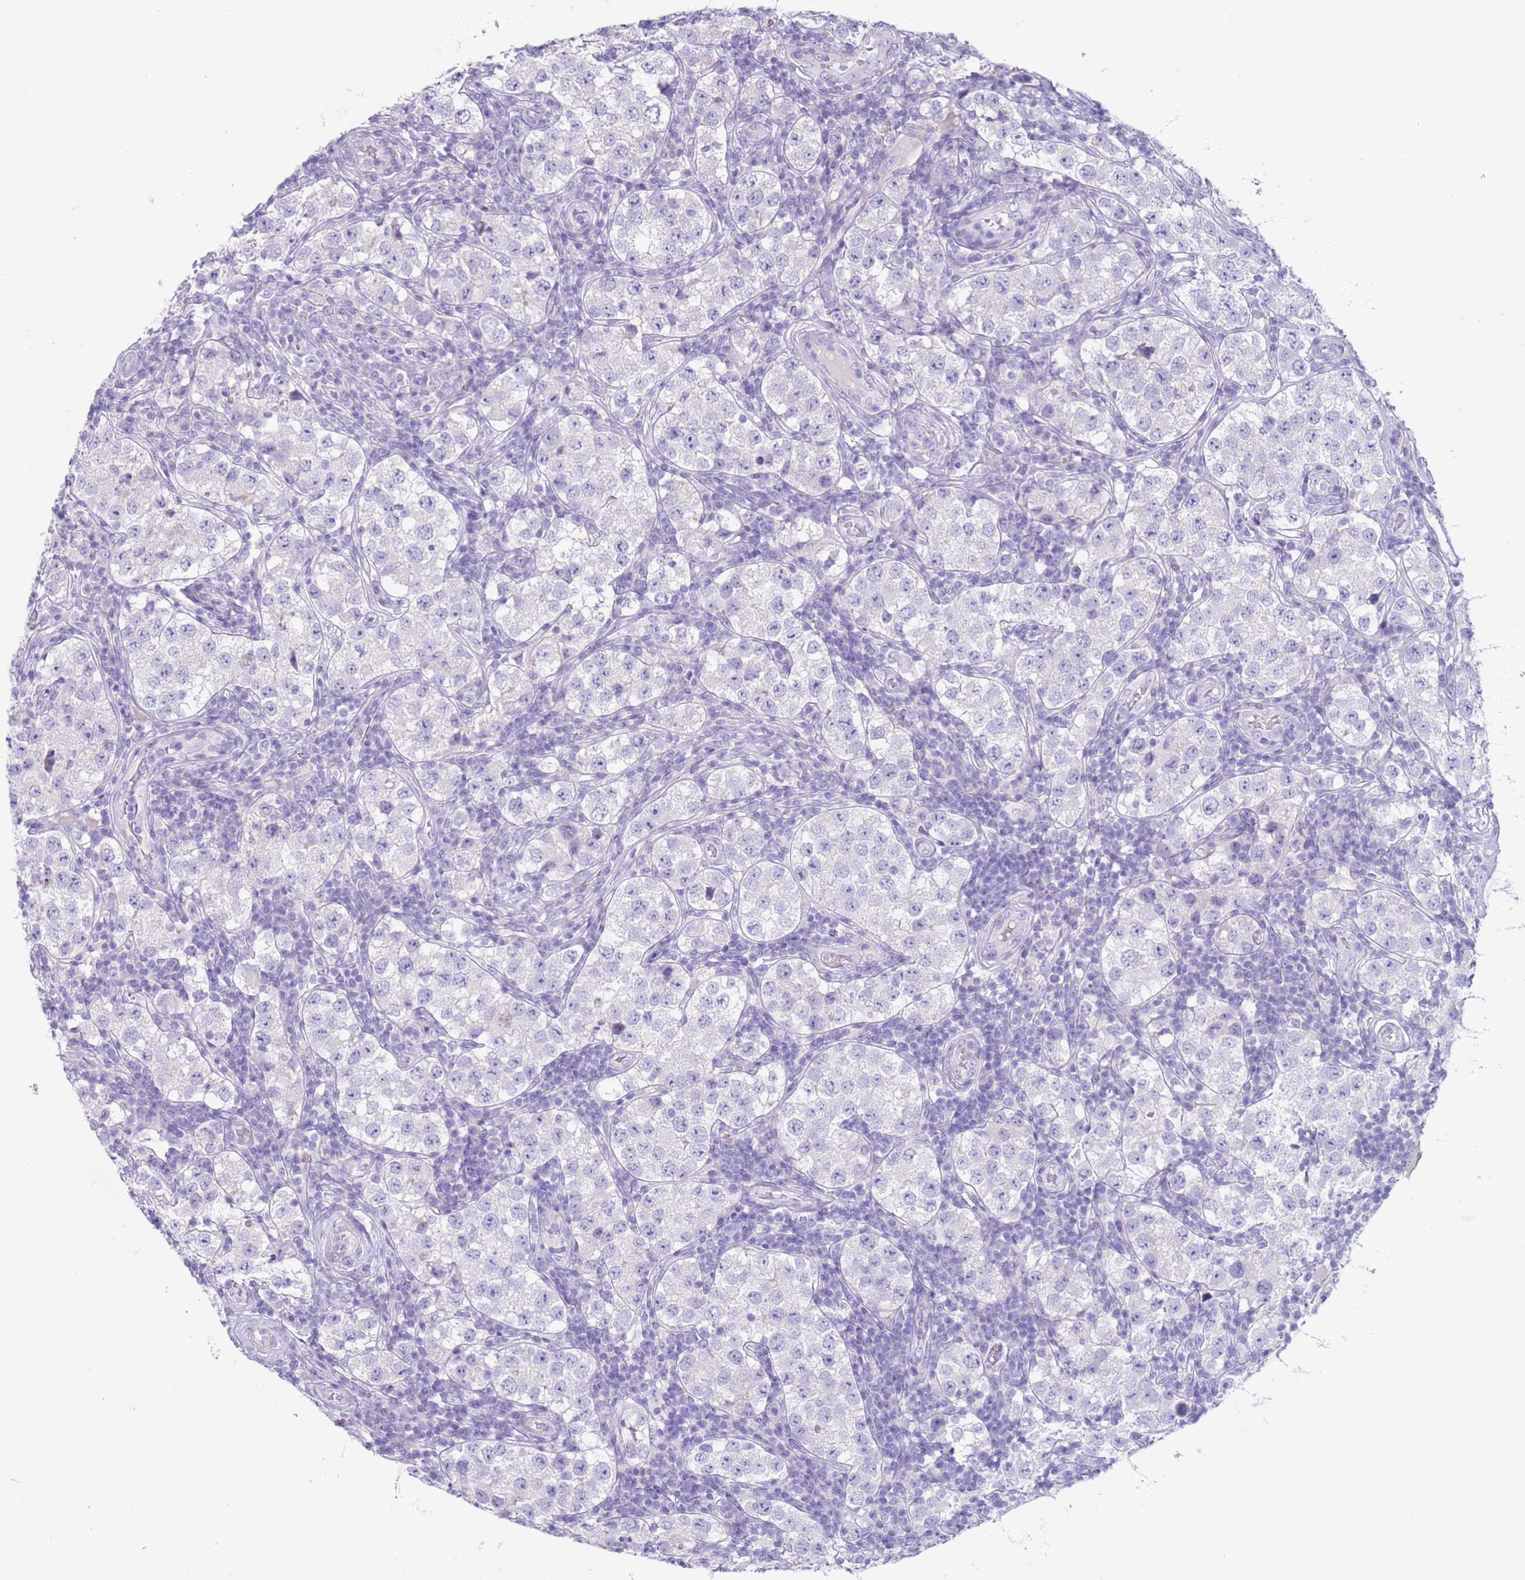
{"staining": {"intensity": "negative", "quantity": "none", "location": "none"}, "tissue": "testis cancer", "cell_type": "Tumor cells", "image_type": "cancer", "snomed": [{"axis": "morphology", "description": "Seminoma, NOS"}, {"axis": "topography", "description": "Testis"}], "caption": "Immunohistochemical staining of testis seminoma exhibits no significant staining in tumor cells.", "gene": "NPAP1", "patient": {"sex": "male", "age": 34}}